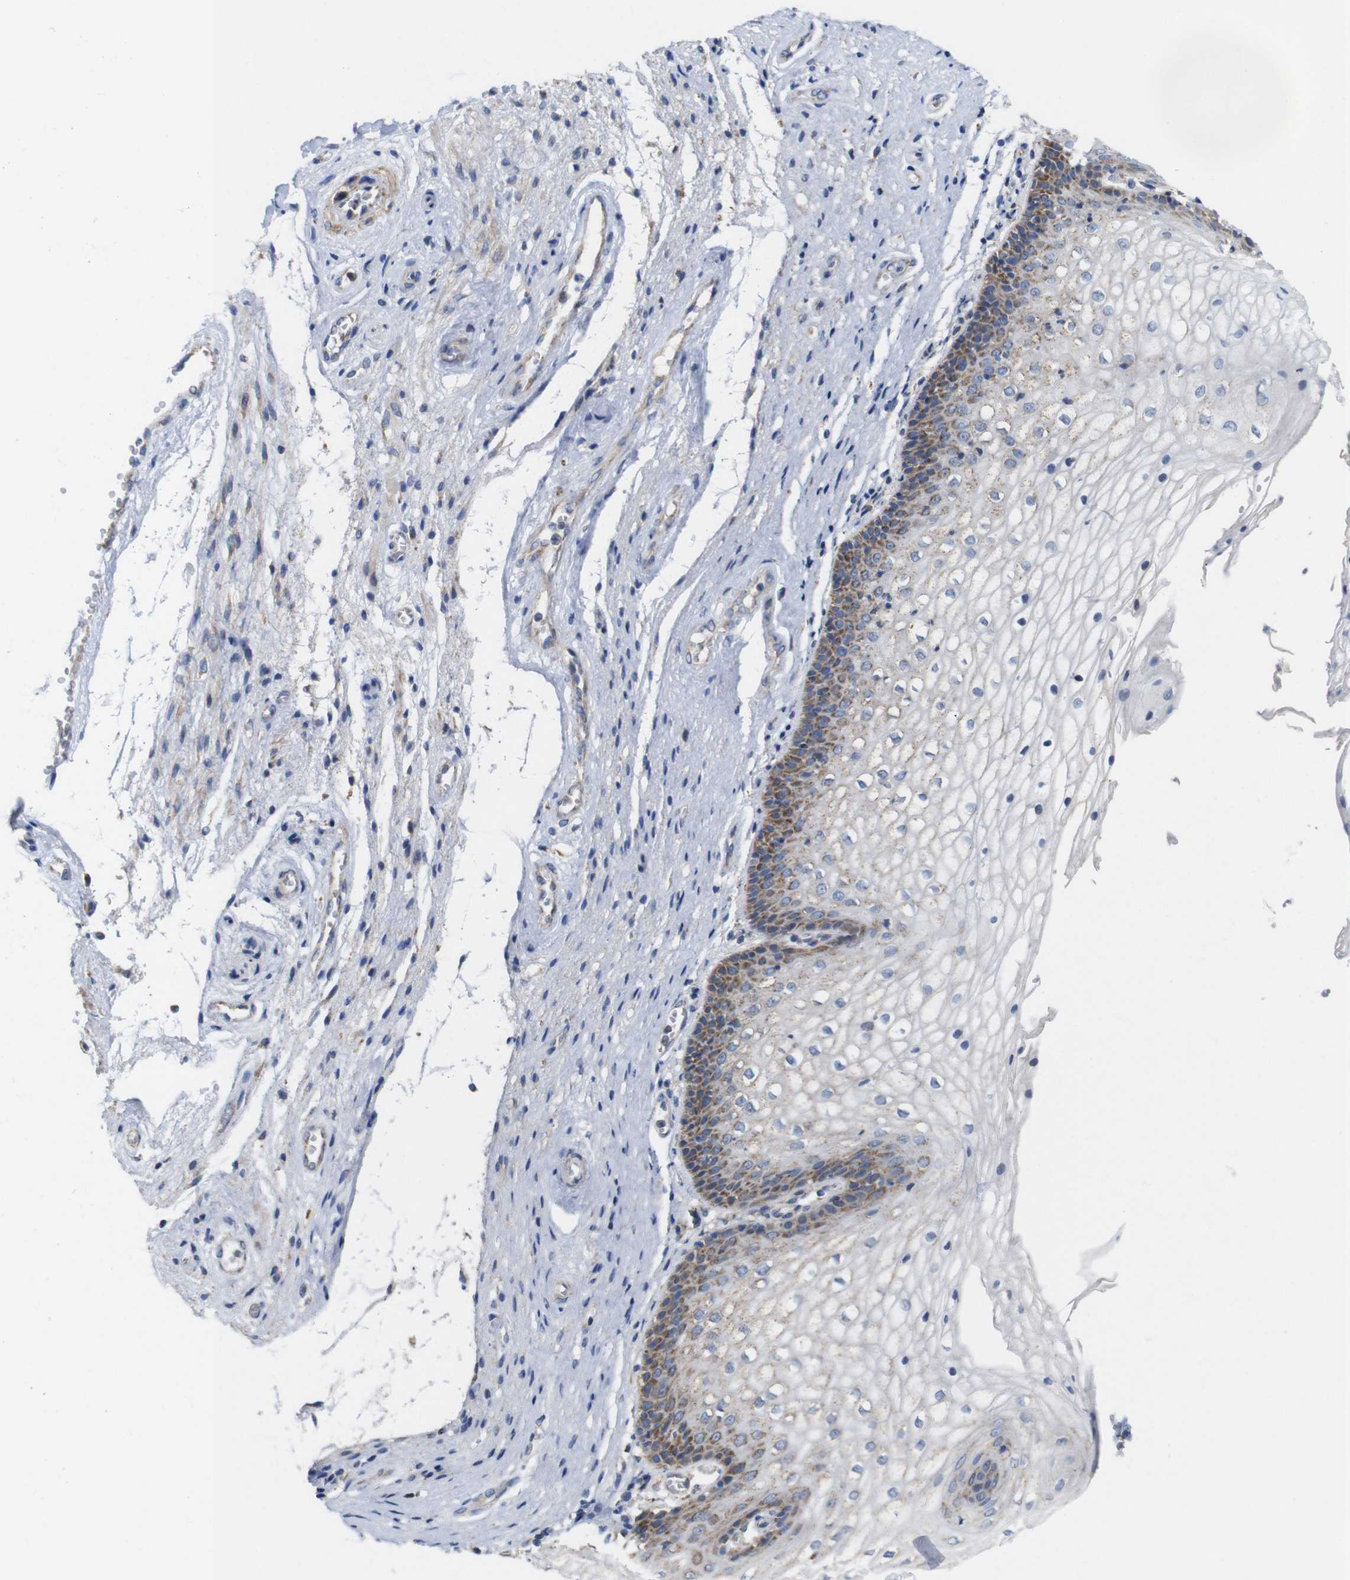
{"staining": {"intensity": "moderate", "quantity": "25%-75%", "location": "cytoplasmic/membranous"}, "tissue": "vagina", "cell_type": "Squamous epithelial cells", "image_type": "normal", "snomed": [{"axis": "morphology", "description": "Normal tissue, NOS"}, {"axis": "topography", "description": "Vagina"}], "caption": "Protein analysis of benign vagina displays moderate cytoplasmic/membranous staining in approximately 25%-75% of squamous epithelial cells. The protein is shown in brown color, while the nuclei are stained blue.", "gene": "FAM171B", "patient": {"sex": "female", "age": 34}}